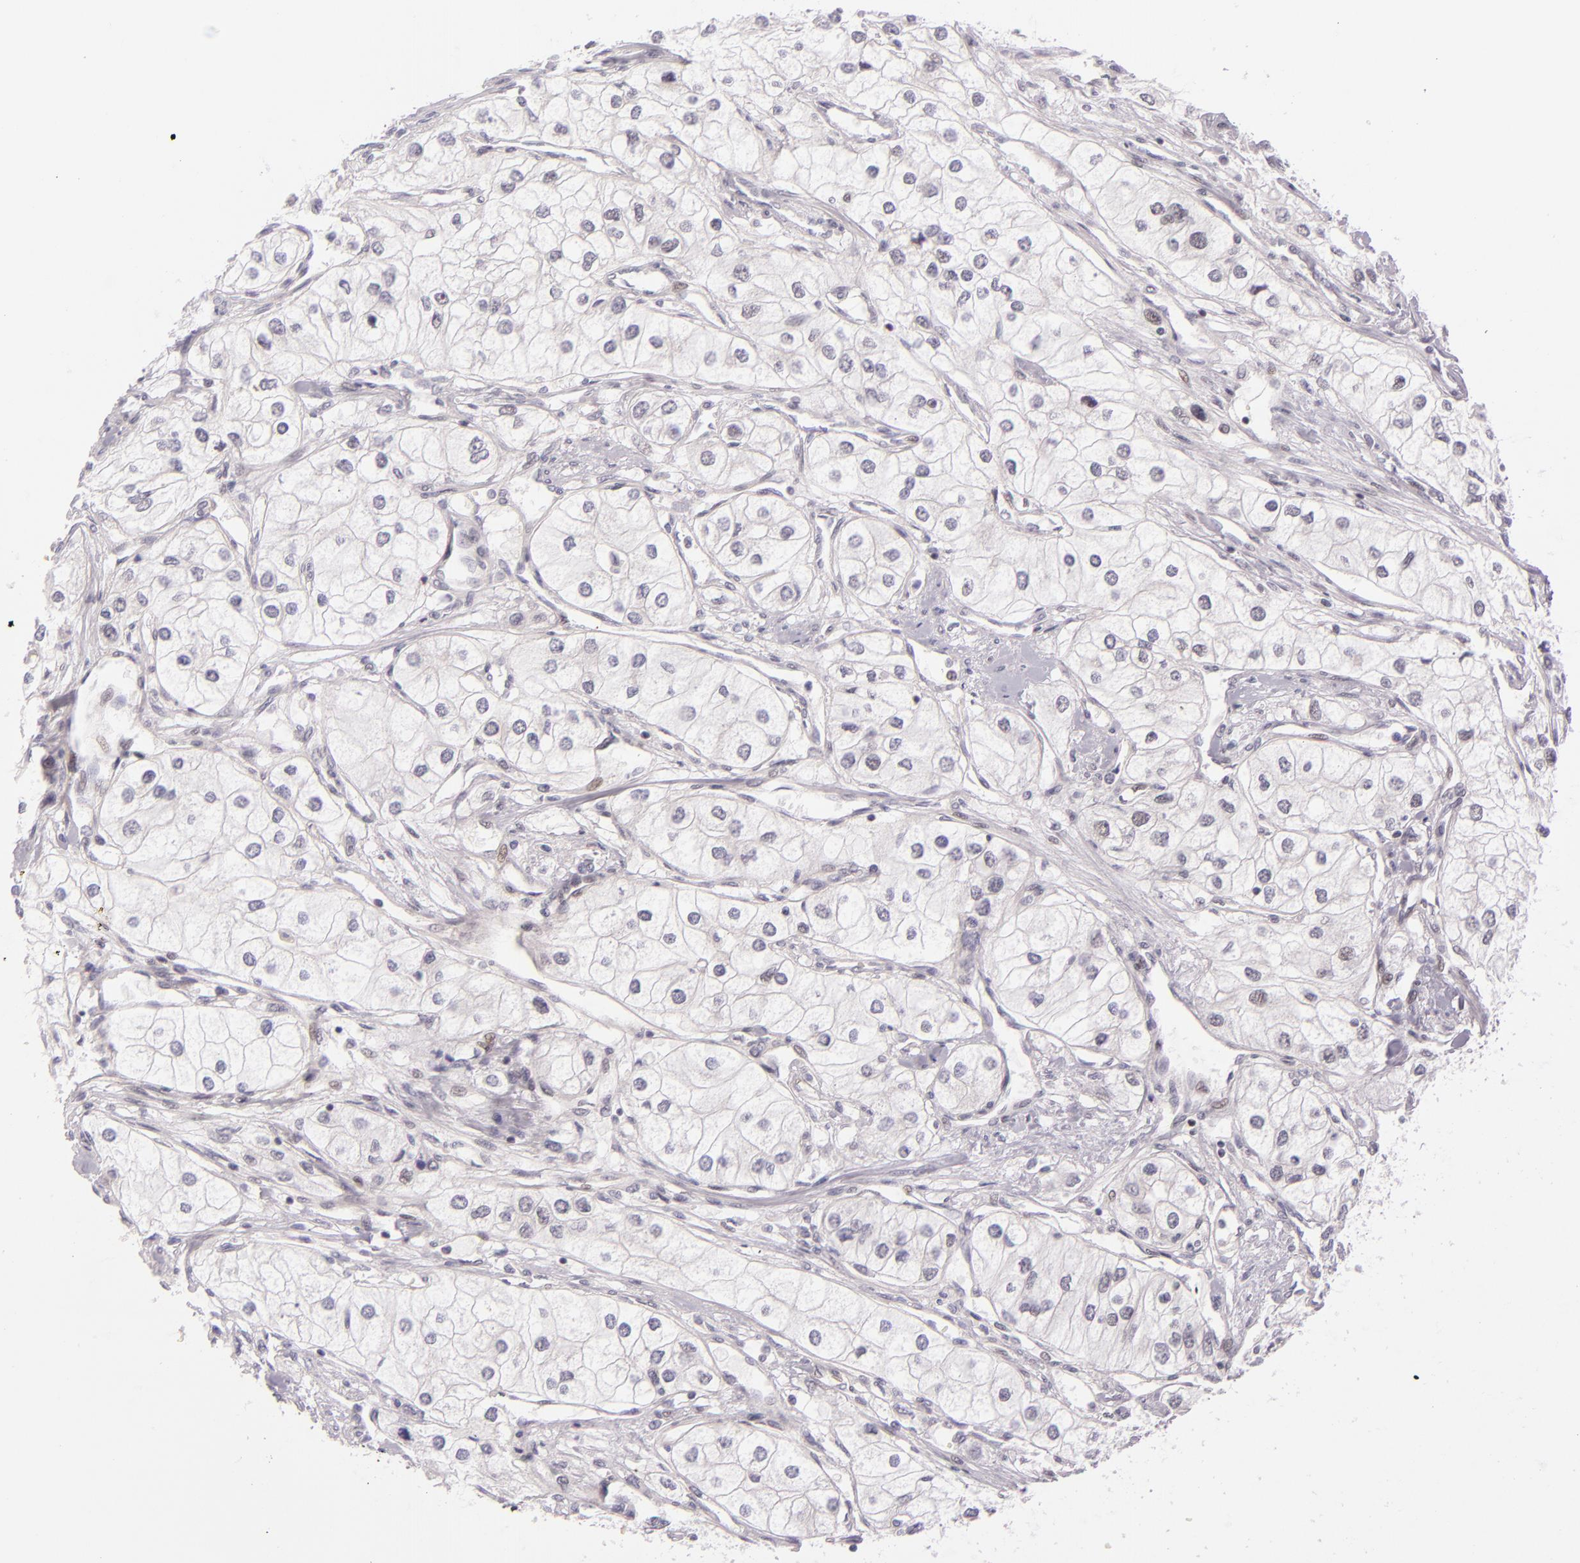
{"staining": {"intensity": "negative", "quantity": "none", "location": "none"}, "tissue": "renal cancer", "cell_type": "Tumor cells", "image_type": "cancer", "snomed": [{"axis": "morphology", "description": "Adenocarcinoma, NOS"}, {"axis": "topography", "description": "Kidney"}], "caption": "This is an immunohistochemistry image of human renal adenocarcinoma. There is no positivity in tumor cells.", "gene": "BCL3", "patient": {"sex": "male", "age": 57}}